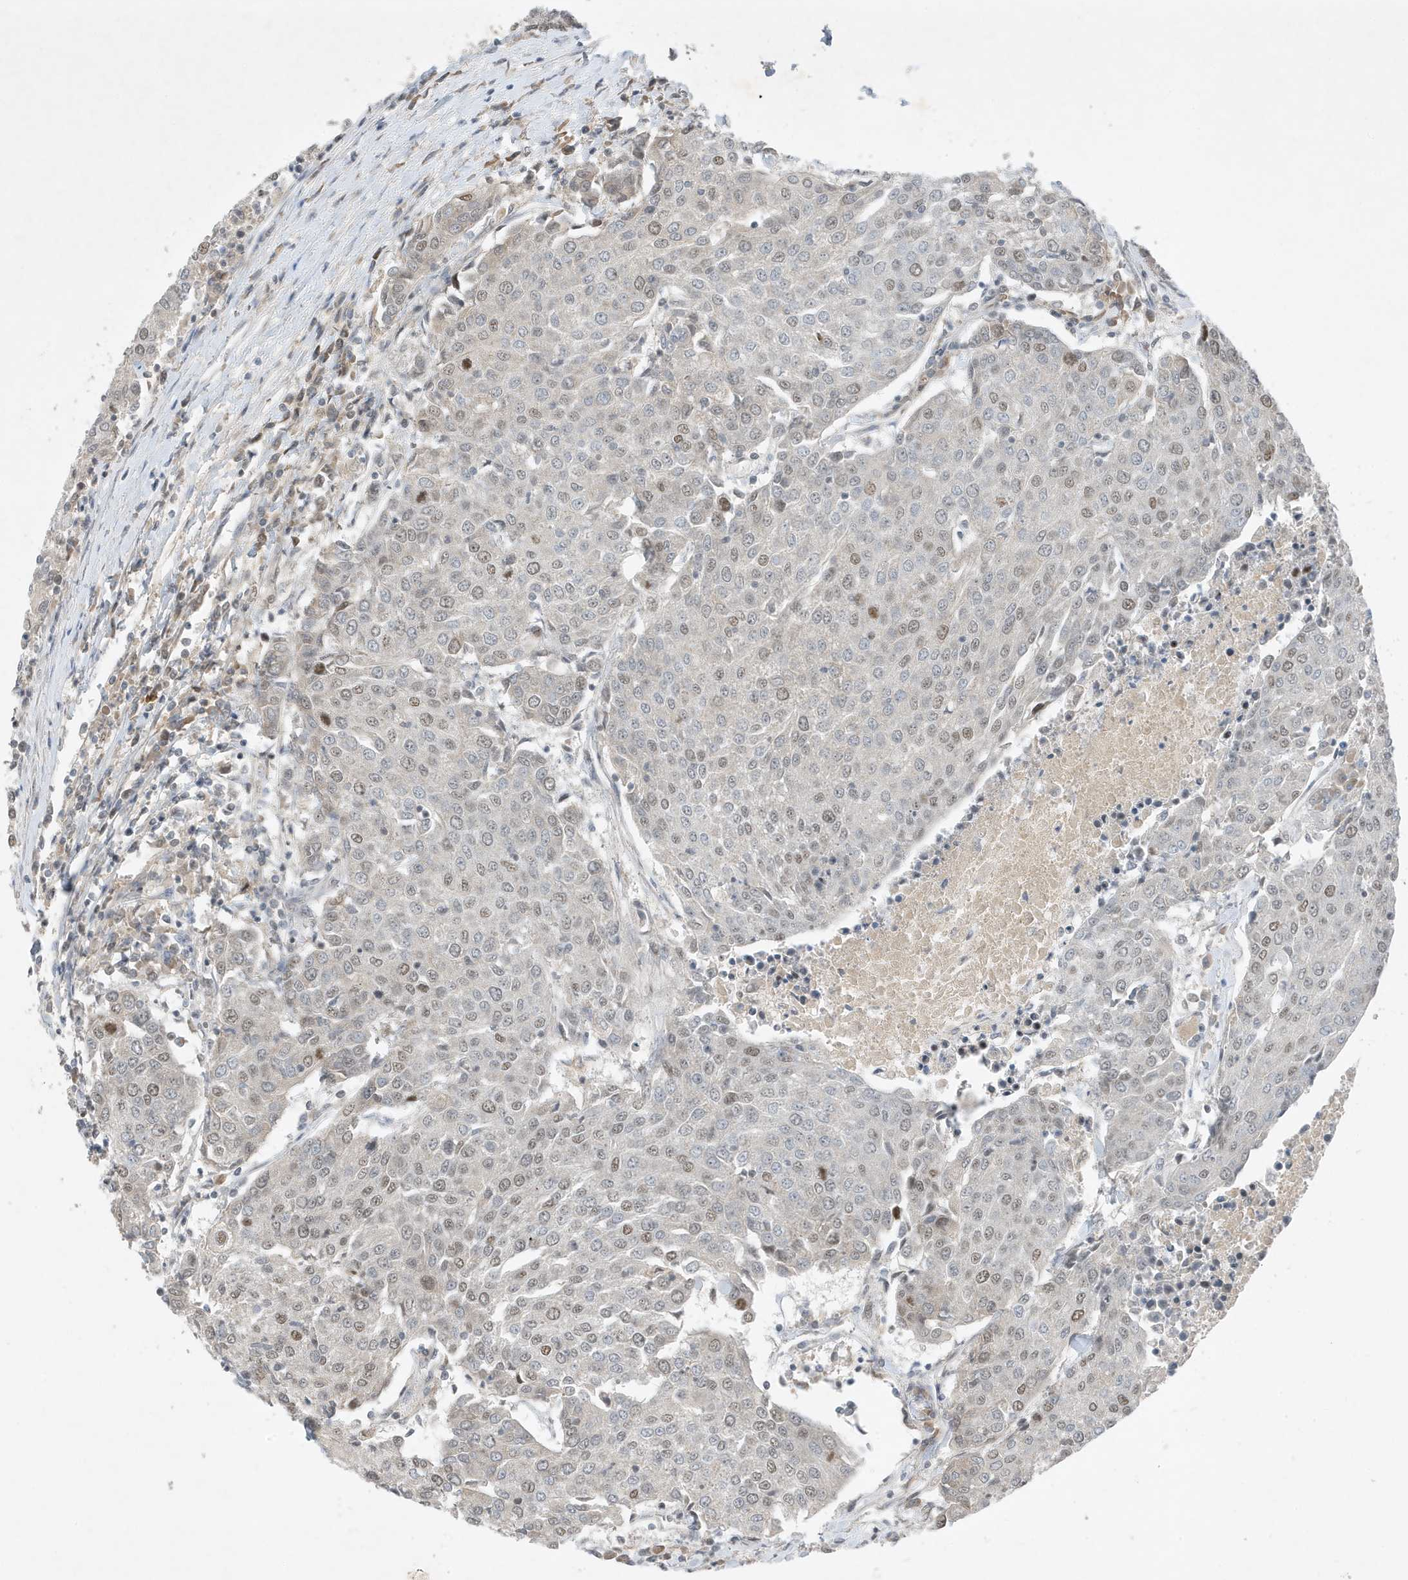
{"staining": {"intensity": "weak", "quantity": "<25%", "location": "nuclear"}, "tissue": "urothelial cancer", "cell_type": "Tumor cells", "image_type": "cancer", "snomed": [{"axis": "morphology", "description": "Urothelial carcinoma, High grade"}, {"axis": "topography", "description": "Urinary bladder"}], "caption": "Tumor cells are negative for protein expression in human urothelial cancer. Brightfield microscopy of IHC stained with DAB (brown) and hematoxylin (blue), captured at high magnification.", "gene": "MAST3", "patient": {"sex": "female", "age": 85}}